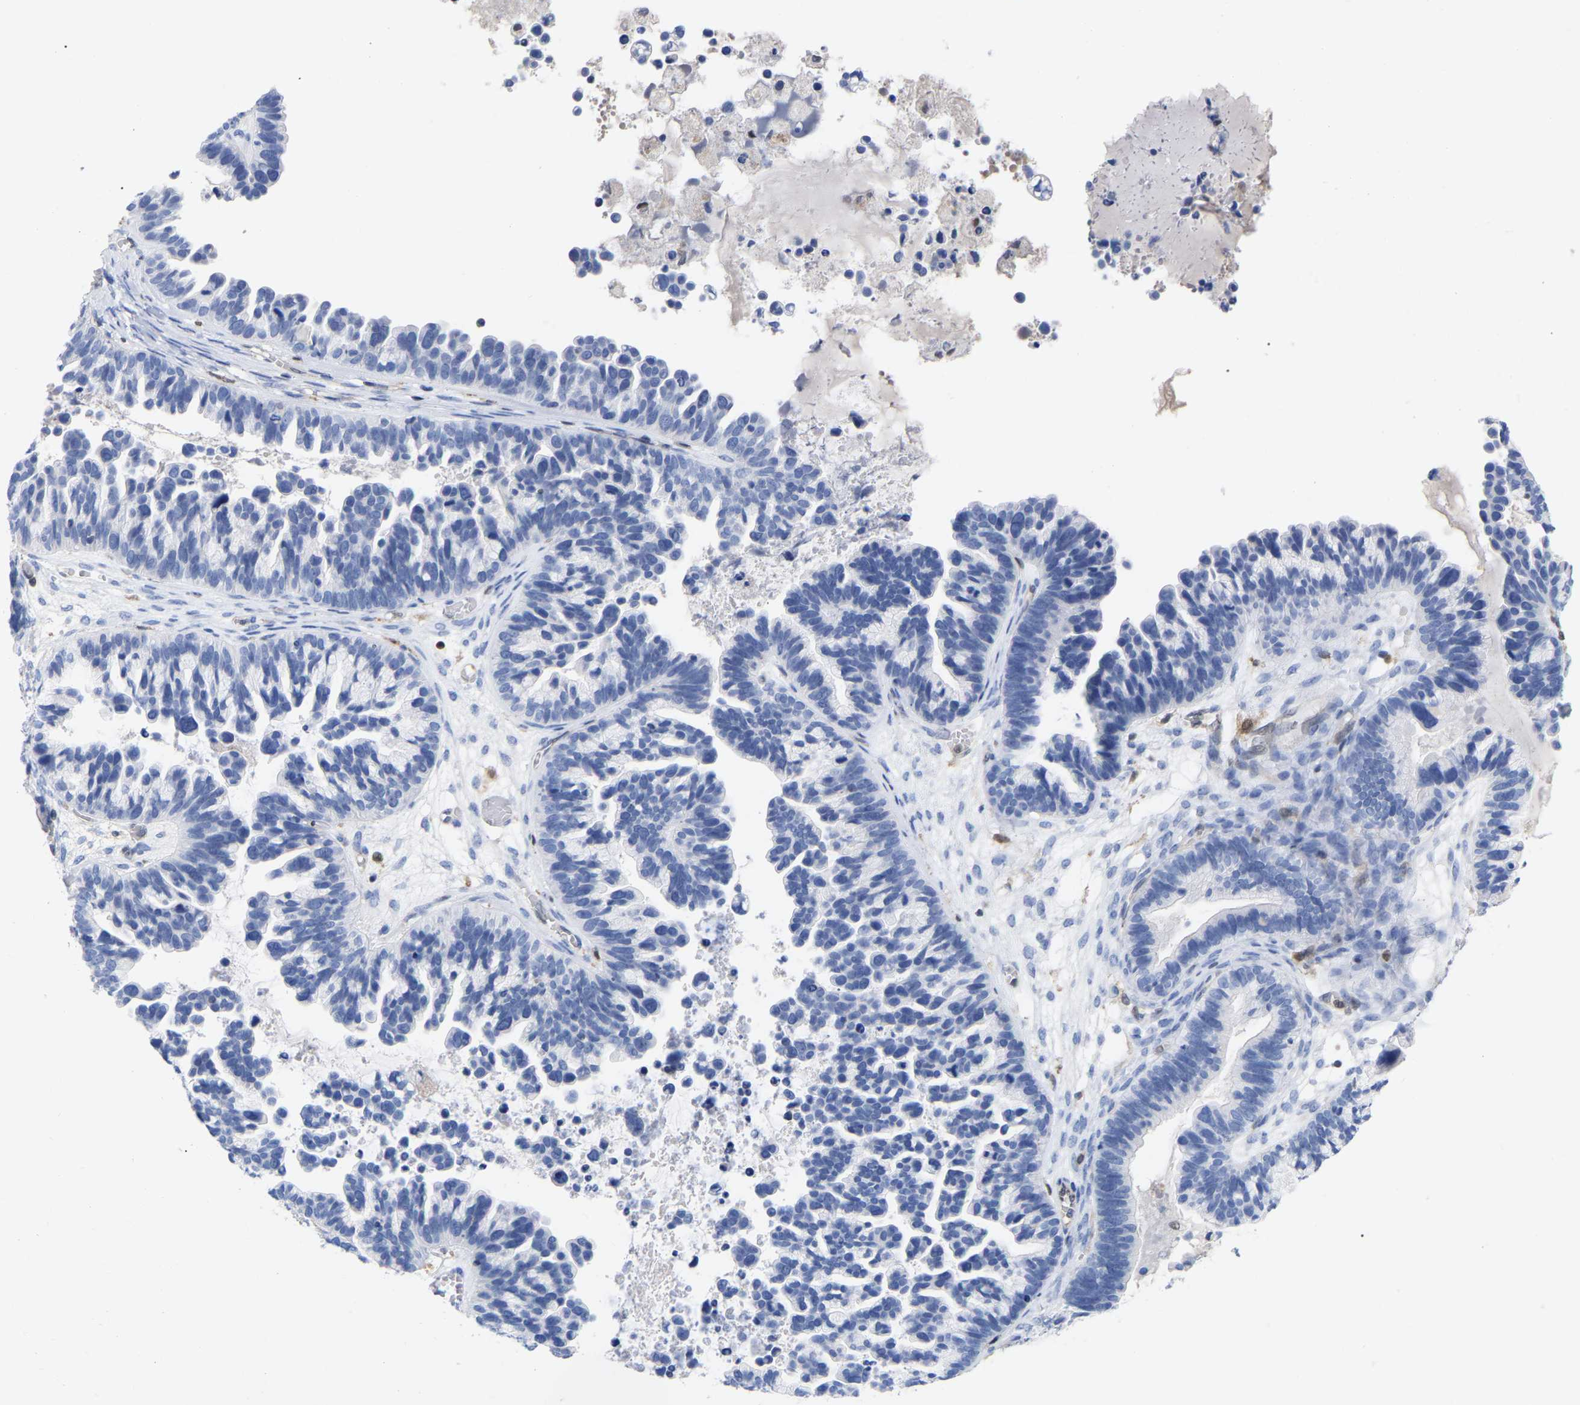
{"staining": {"intensity": "negative", "quantity": "none", "location": "none"}, "tissue": "ovarian cancer", "cell_type": "Tumor cells", "image_type": "cancer", "snomed": [{"axis": "morphology", "description": "Cystadenocarcinoma, serous, NOS"}, {"axis": "topography", "description": "Ovary"}], "caption": "Immunohistochemistry (IHC) of ovarian cancer (serous cystadenocarcinoma) exhibits no expression in tumor cells.", "gene": "GIMAP4", "patient": {"sex": "female", "age": 56}}